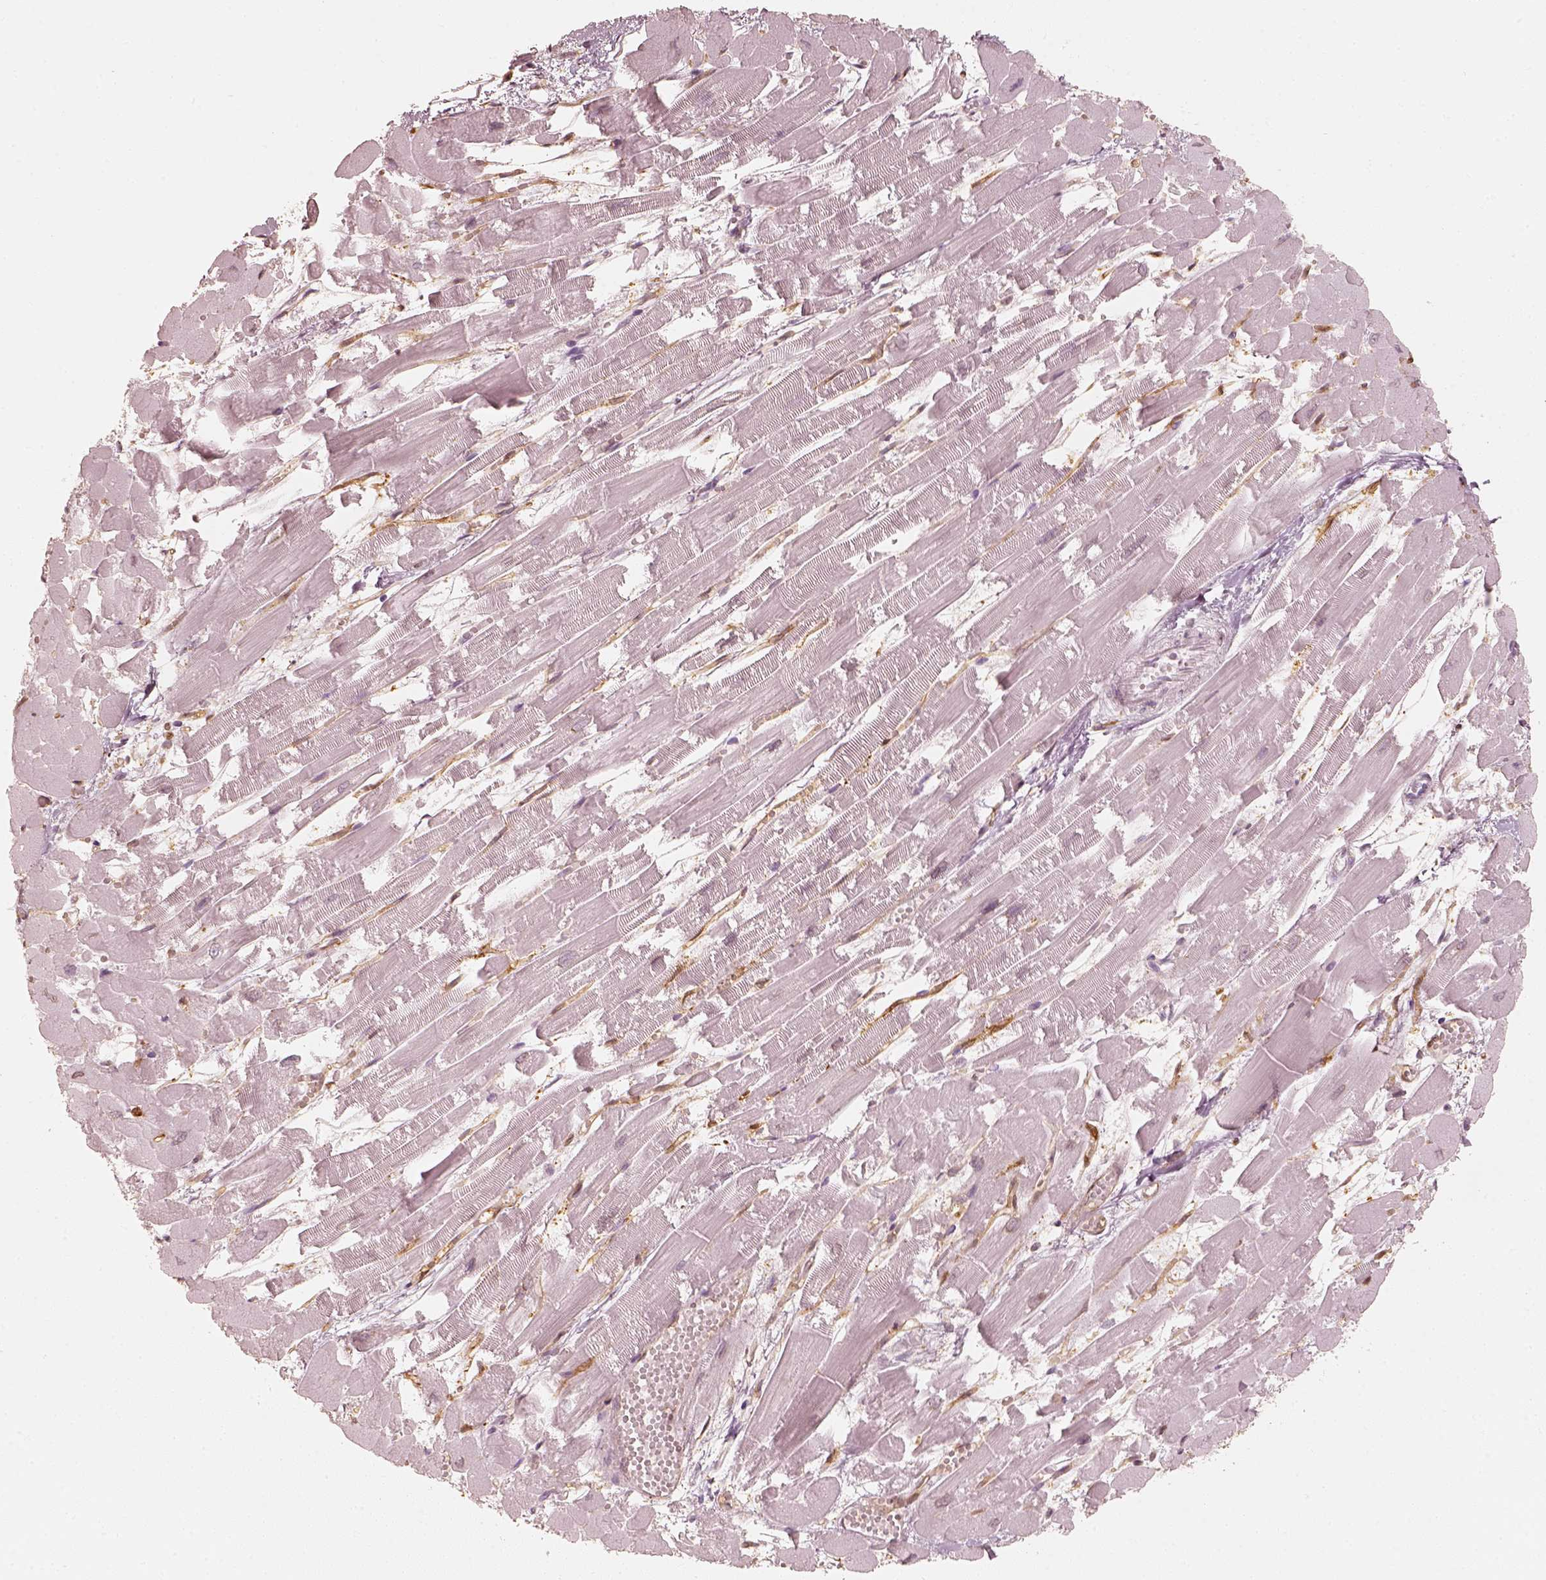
{"staining": {"intensity": "negative", "quantity": "none", "location": "none"}, "tissue": "heart muscle", "cell_type": "Cardiomyocytes", "image_type": "normal", "snomed": [{"axis": "morphology", "description": "Normal tissue, NOS"}, {"axis": "topography", "description": "Heart"}], "caption": "Photomicrograph shows no significant protein positivity in cardiomyocytes of unremarkable heart muscle.", "gene": "FSCN1", "patient": {"sex": "female", "age": 52}}